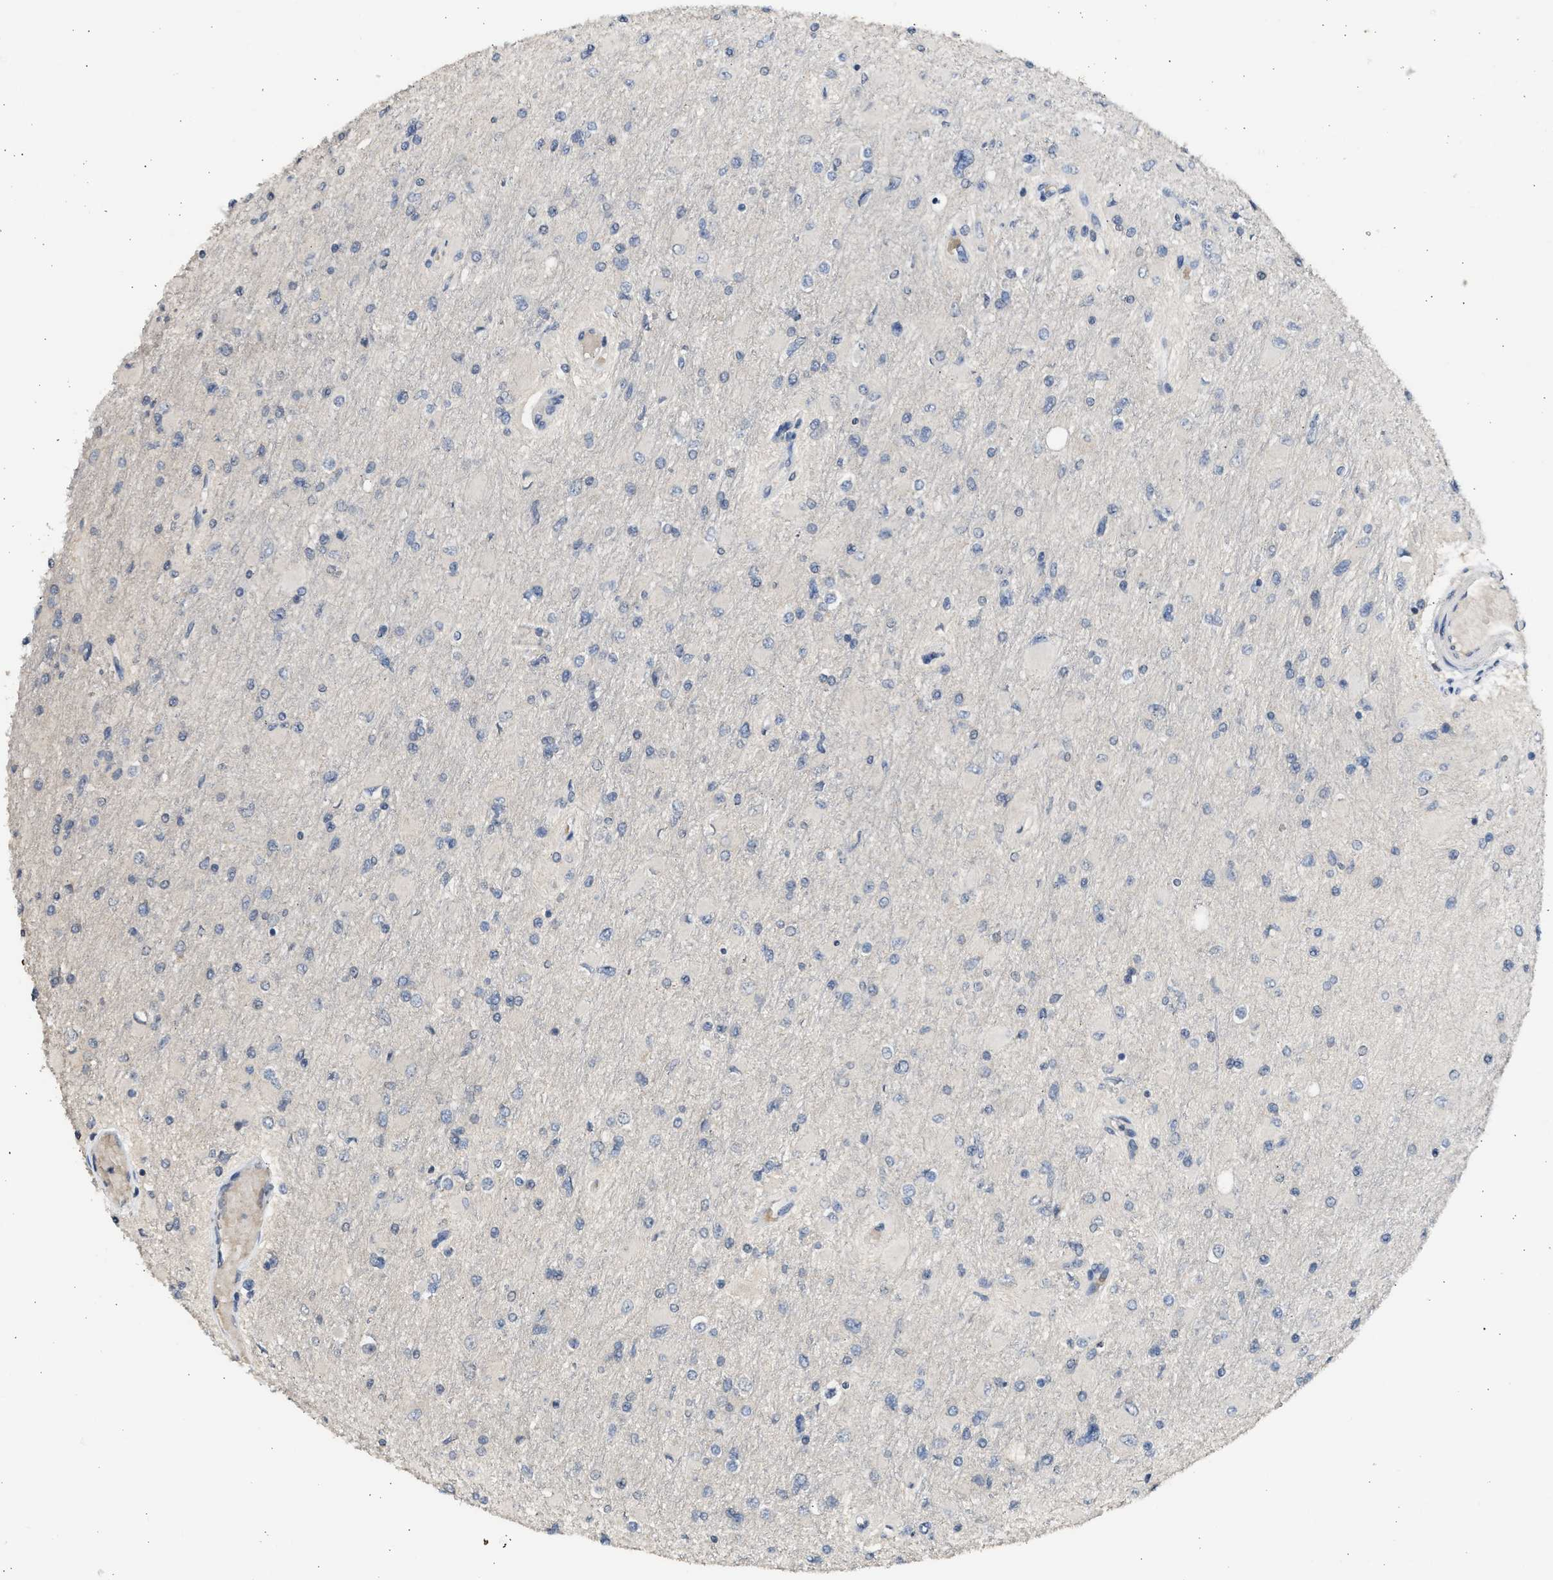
{"staining": {"intensity": "negative", "quantity": "none", "location": "none"}, "tissue": "glioma", "cell_type": "Tumor cells", "image_type": "cancer", "snomed": [{"axis": "morphology", "description": "Glioma, malignant, High grade"}, {"axis": "topography", "description": "Cerebral cortex"}], "caption": "A high-resolution histopathology image shows immunohistochemistry (IHC) staining of glioma, which exhibits no significant staining in tumor cells.", "gene": "SULT2A1", "patient": {"sex": "female", "age": 36}}